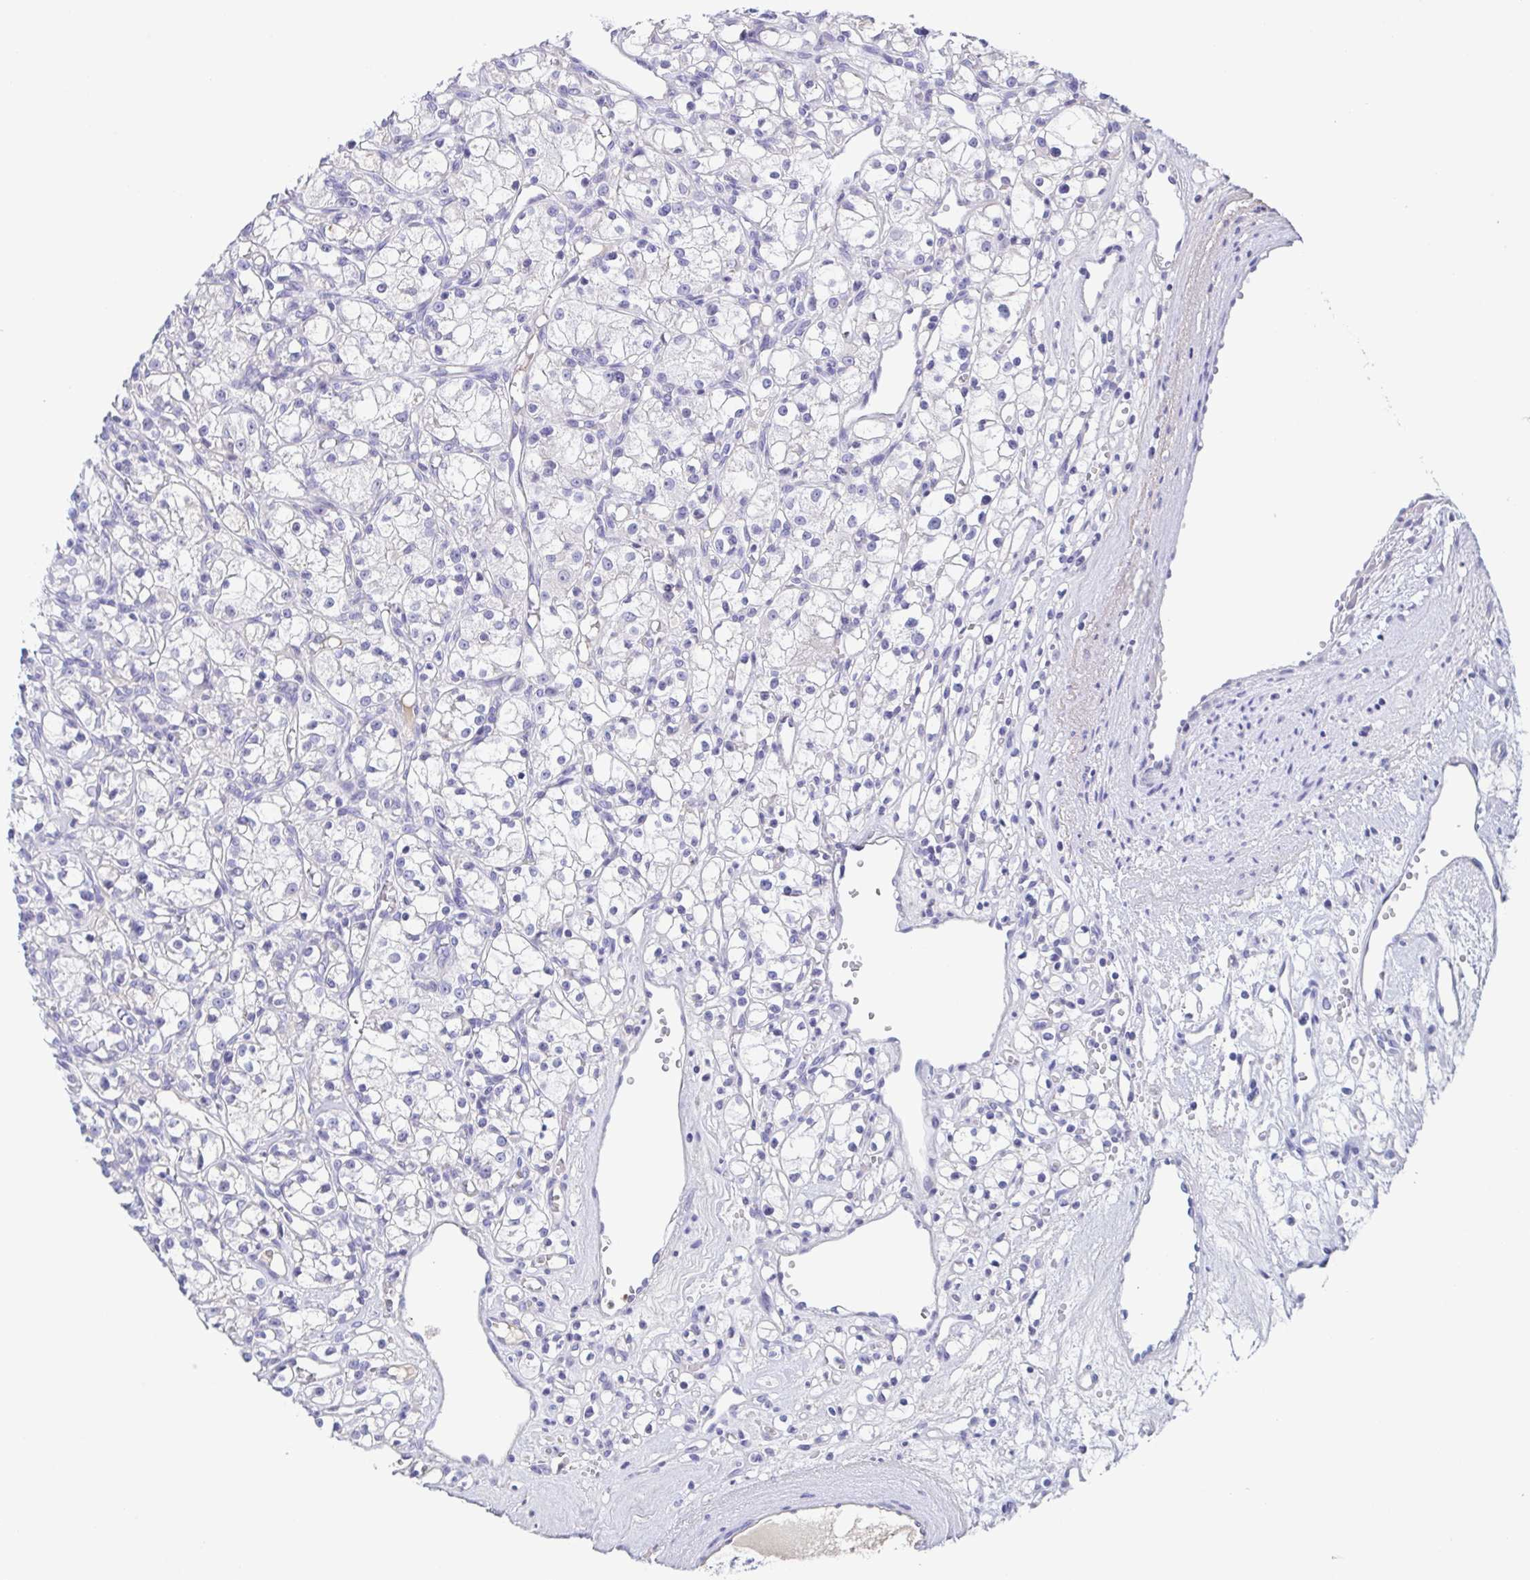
{"staining": {"intensity": "negative", "quantity": "none", "location": "none"}, "tissue": "renal cancer", "cell_type": "Tumor cells", "image_type": "cancer", "snomed": [{"axis": "morphology", "description": "Adenocarcinoma, NOS"}, {"axis": "topography", "description": "Kidney"}], "caption": "Tumor cells are negative for brown protein staining in renal cancer. The staining is performed using DAB (3,3'-diaminobenzidine) brown chromogen with nuclei counter-stained in using hematoxylin.", "gene": "TREH", "patient": {"sex": "female", "age": 59}}